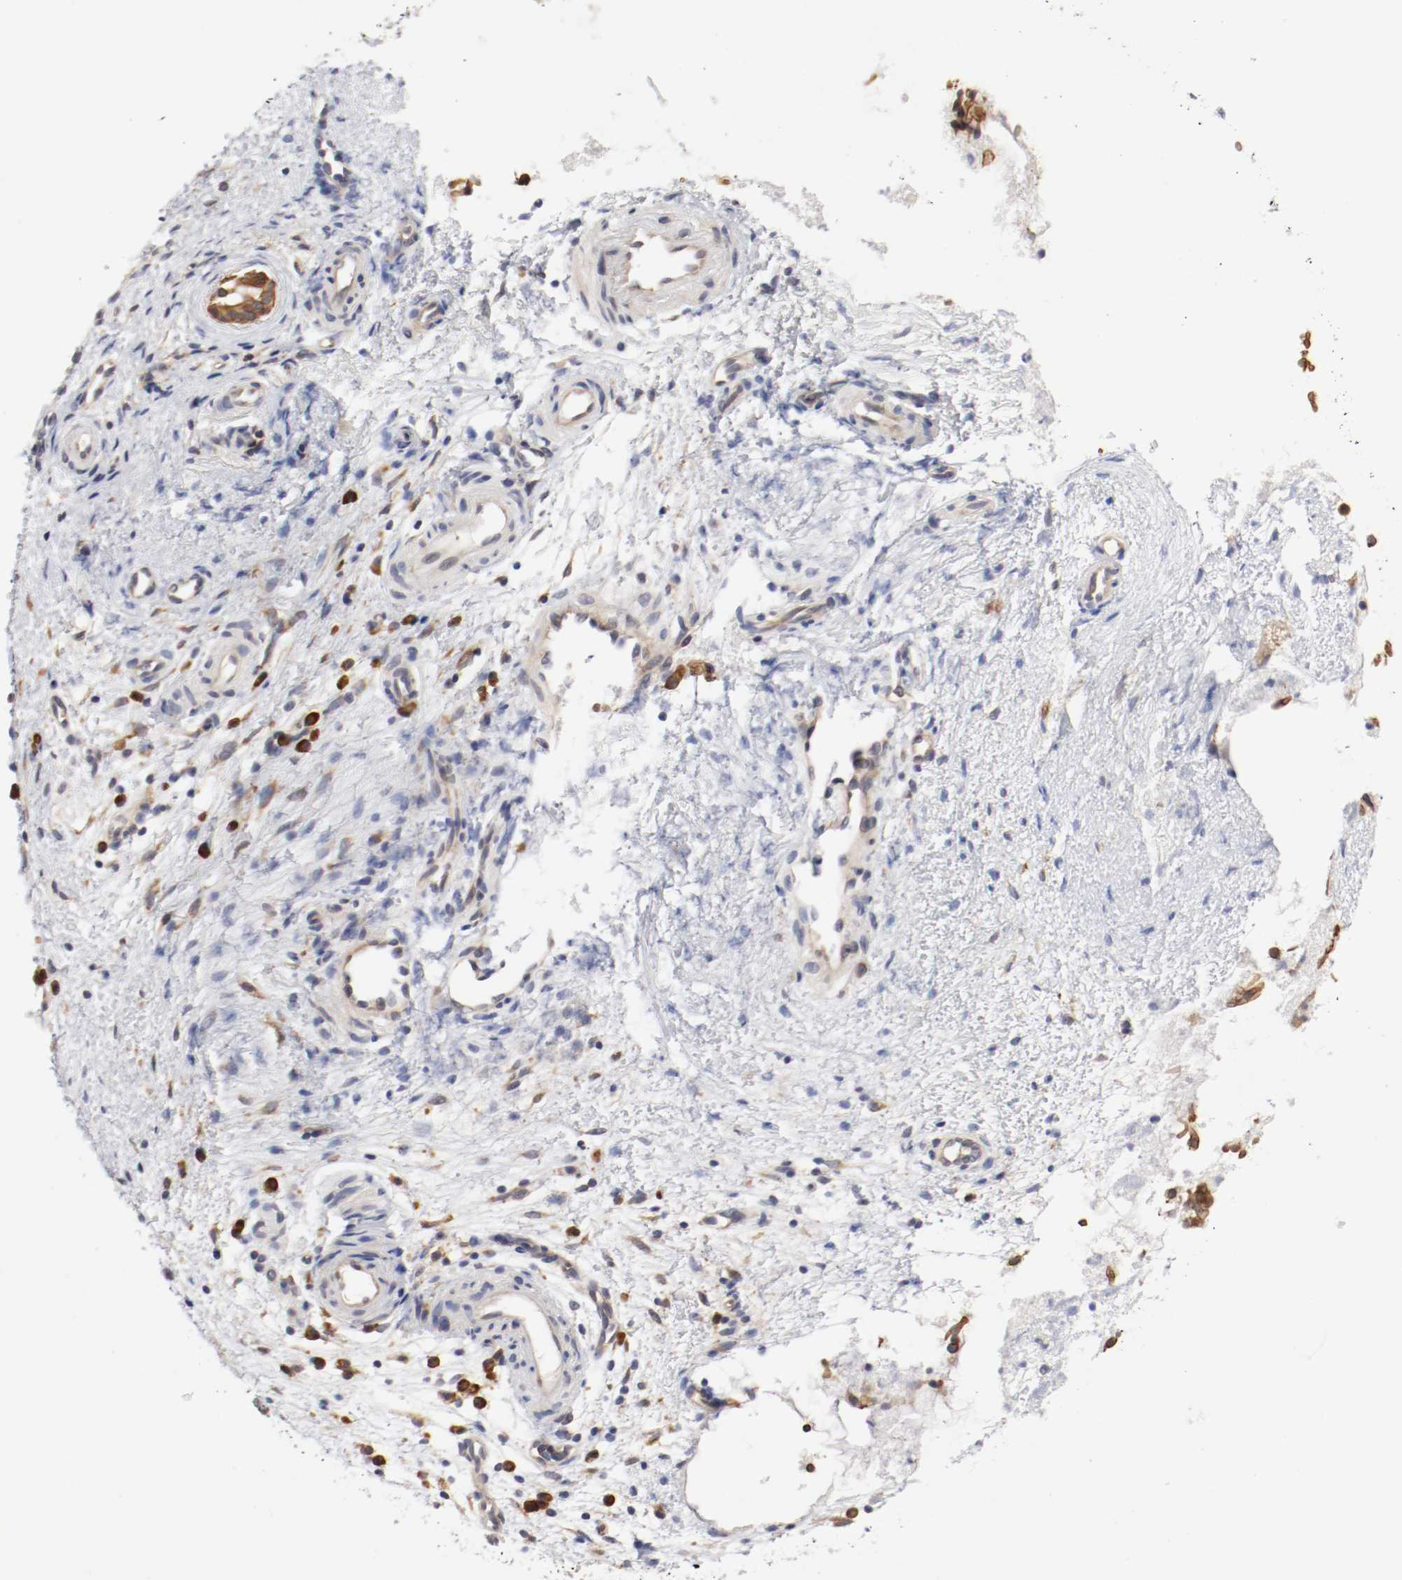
{"staining": {"intensity": "moderate", "quantity": ">75%", "location": "cytoplasmic/membranous"}, "tissue": "nasopharynx", "cell_type": "Respiratory epithelial cells", "image_type": "normal", "snomed": [{"axis": "morphology", "description": "Normal tissue, NOS"}, {"axis": "topography", "description": "Nasopharynx"}], "caption": "Normal nasopharynx exhibits moderate cytoplasmic/membranous positivity in about >75% of respiratory epithelial cells, visualized by immunohistochemistry.", "gene": "FKBP3", "patient": {"sex": "male", "age": 21}}